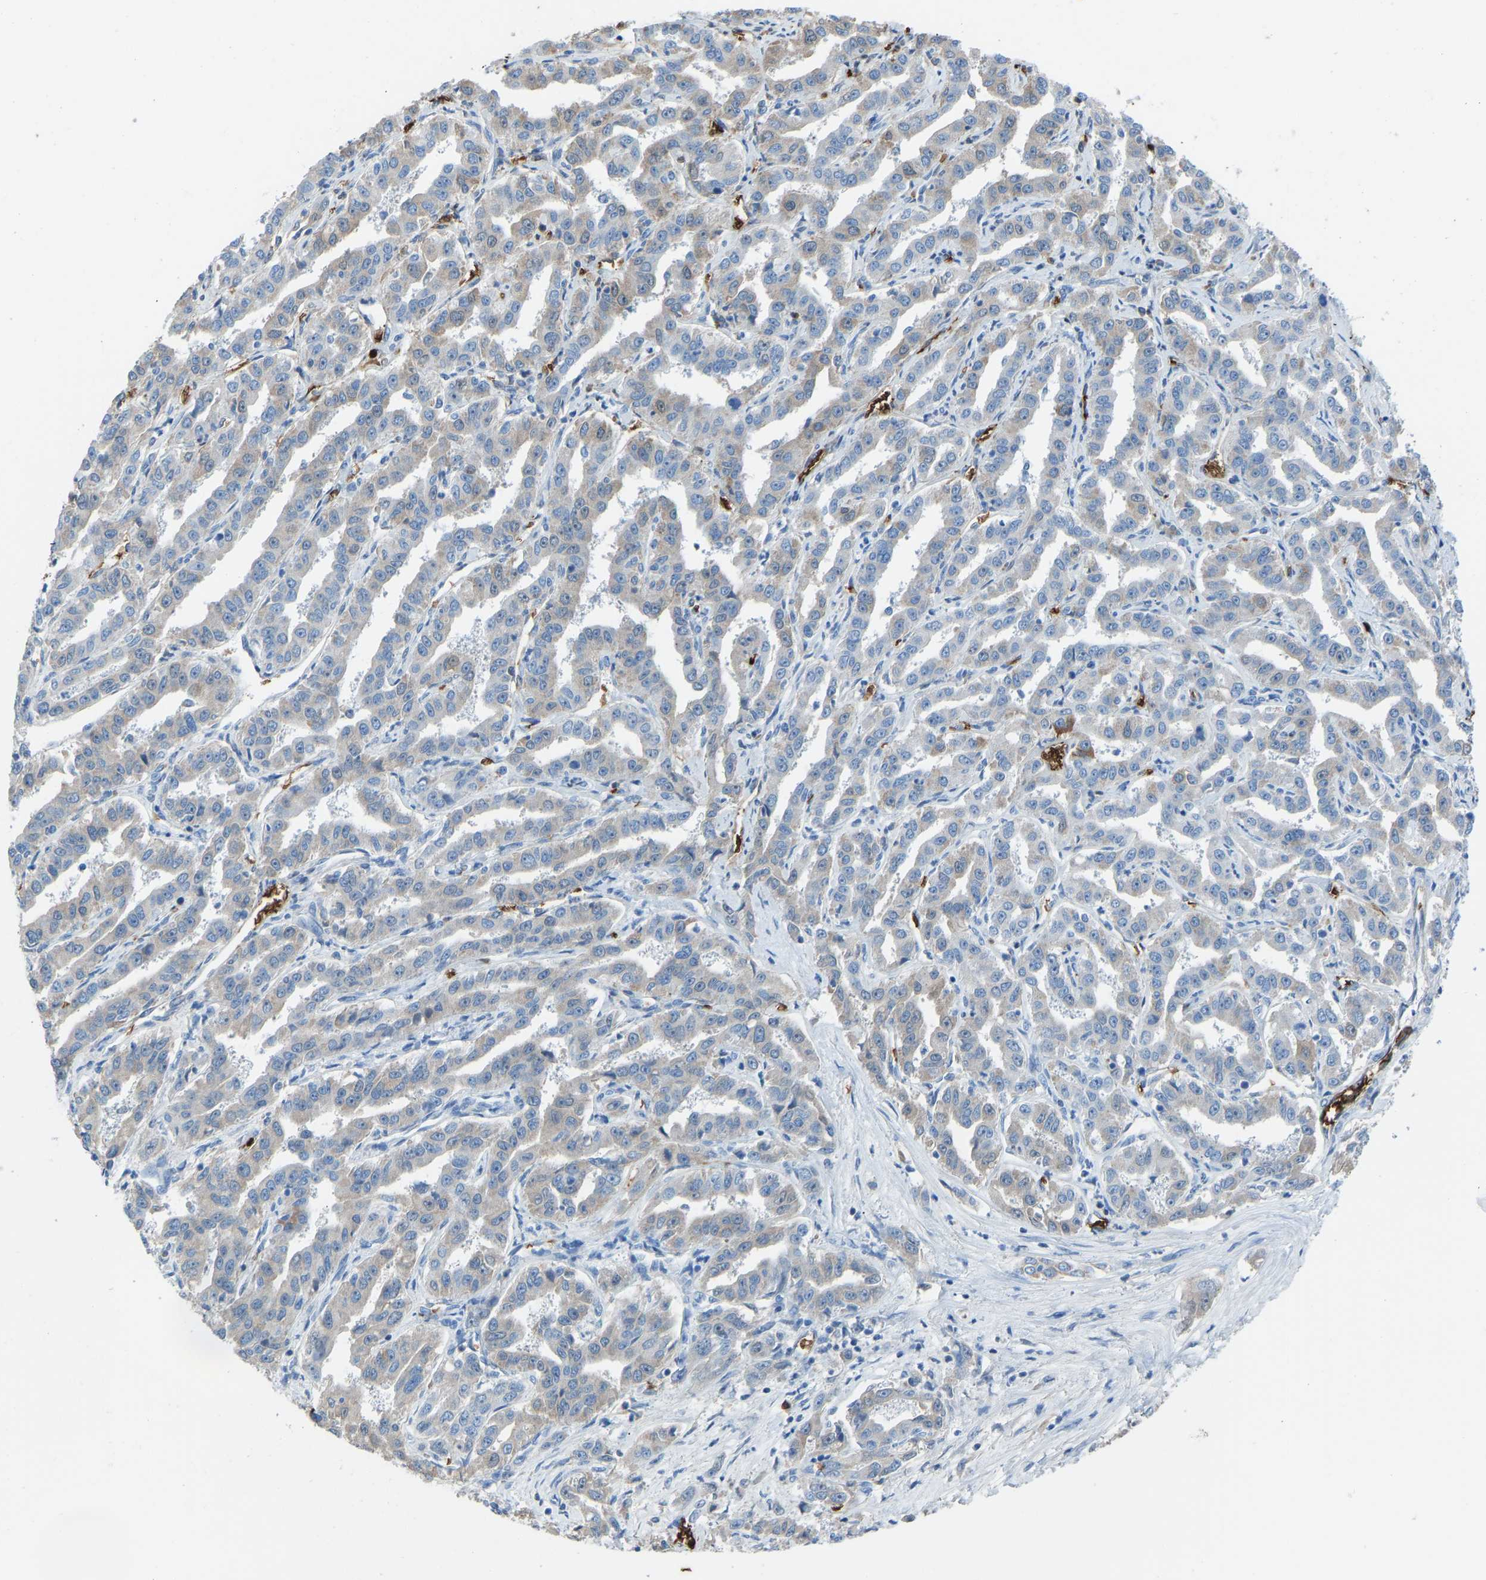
{"staining": {"intensity": "moderate", "quantity": "<25%", "location": "cytoplasmic/membranous"}, "tissue": "liver cancer", "cell_type": "Tumor cells", "image_type": "cancer", "snomed": [{"axis": "morphology", "description": "Cholangiocarcinoma"}, {"axis": "topography", "description": "Liver"}], "caption": "Protein analysis of liver cancer (cholangiocarcinoma) tissue reveals moderate cytoplasmic/membranous staining in about <25% of tumor cells.", "gene": "PIGS", "patient": {"sex": "male", "age": 59}}